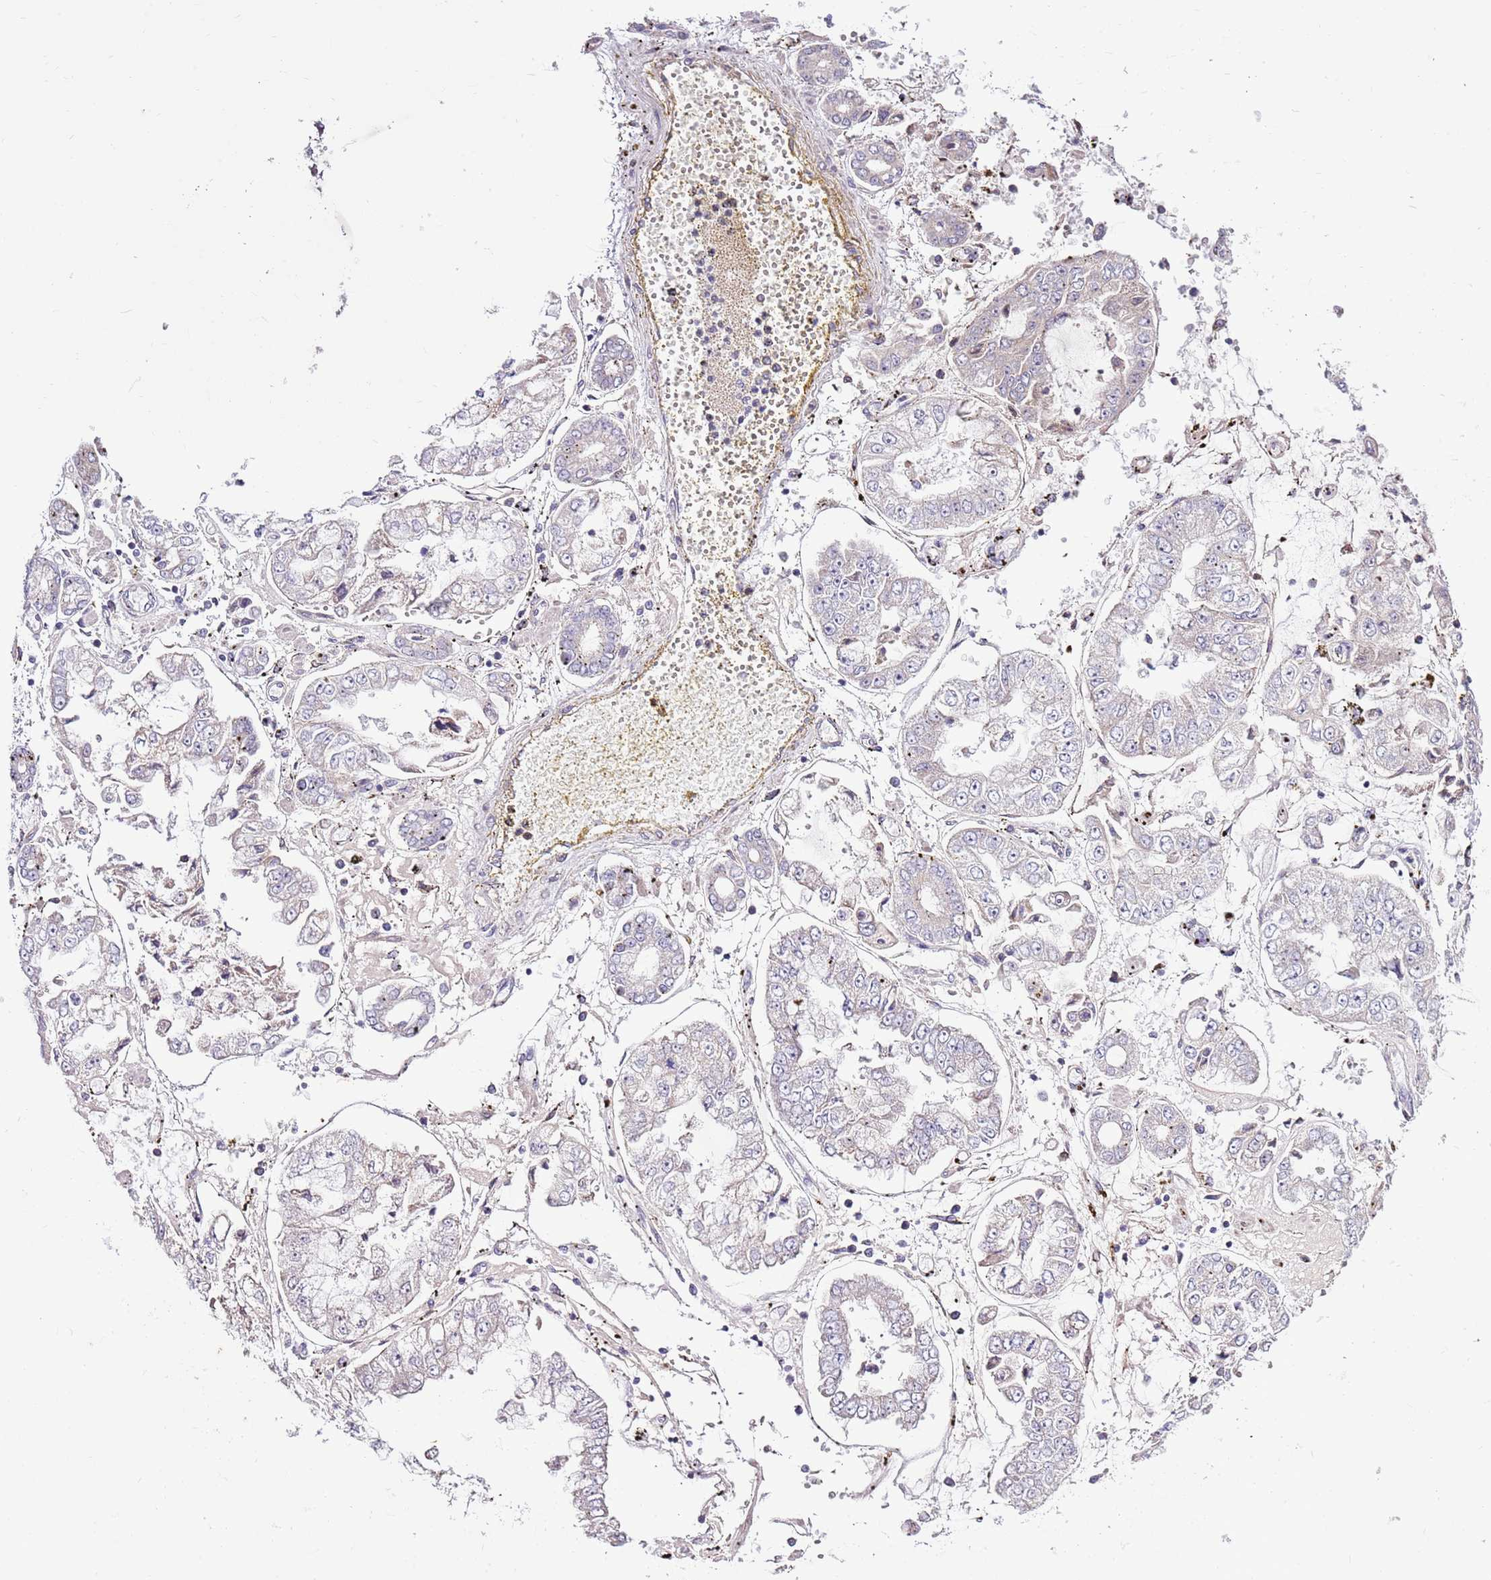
{"staining": {"intensity": "negative", "quantity": "none", "location": "none"}, "tissue": "stomach cancer", "cell_type": "Tumor cells", "image_type": "cancer", "snomed": [{"axis": "morphology", "description": "Adenocarcinoma, NOS"}, {"axis": "topography", "description": "Stomach"}], "caption": "Immunohistochemistry histopathology image of human stomach cancer stained for a protein (brown), which demonstrates no expression in tumor cells.", "gene": "SMG1", "patient": {"sex": "male", "age": 76}}